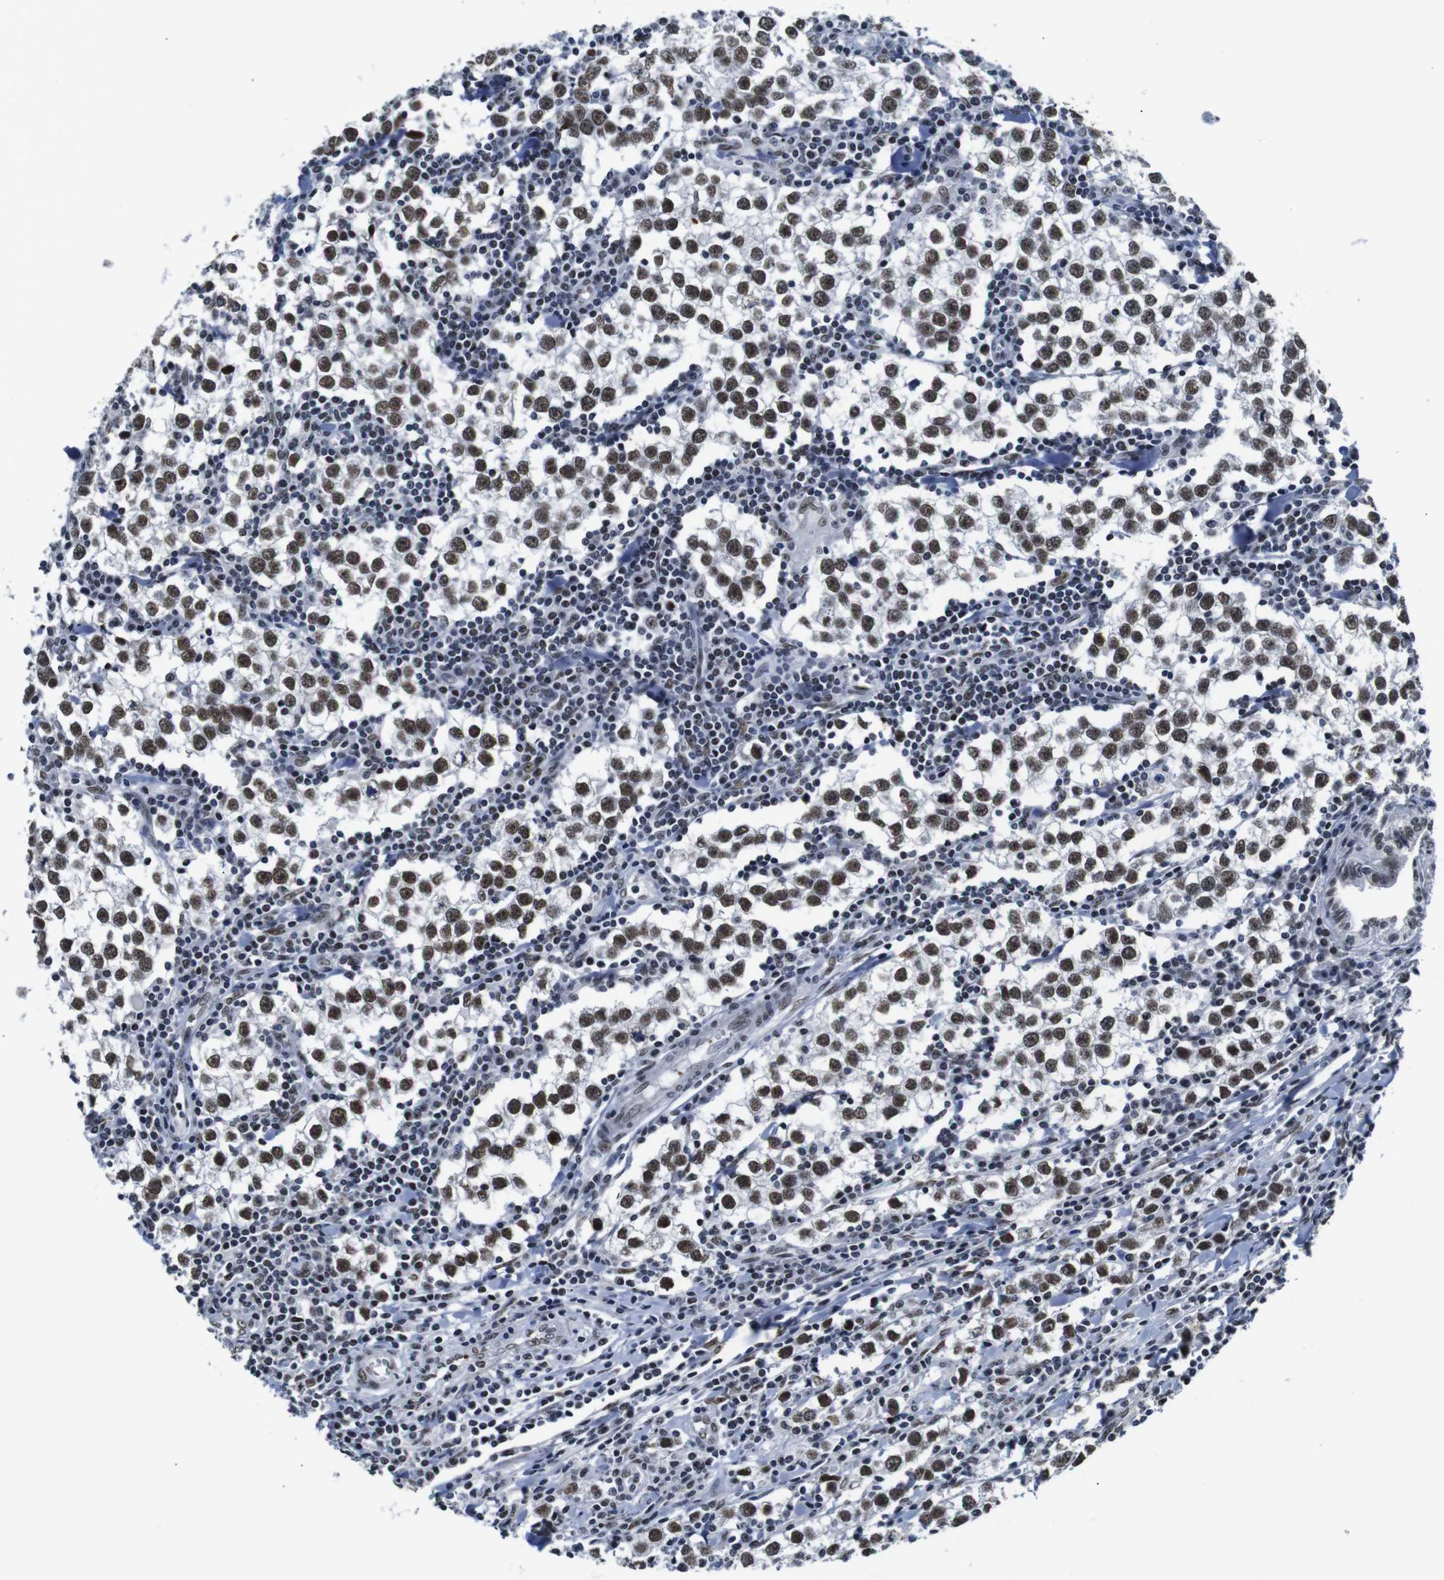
{"staining": {"intensity": "moderate", "quantity": ">75%", "location": "nuclear"}, "tissue": "testis cancer", "cell_type": "Tumor cells", "image_type": "cancer", "snomed": [{"axis": "morphology", "description": "Seminoma, NOS"}, {"axis": "morphology", "description": "Carcinoma, Embryonal, NOS"}, {"axis": "topography", "description": "Testis"}], "caption": "A medium amount of moderate nuclear positivity is present in about >75% of tumor cells in testis seminoma tissue.", "gene": "ILDR2", "patient": {"sex": "male", "age": 36}}